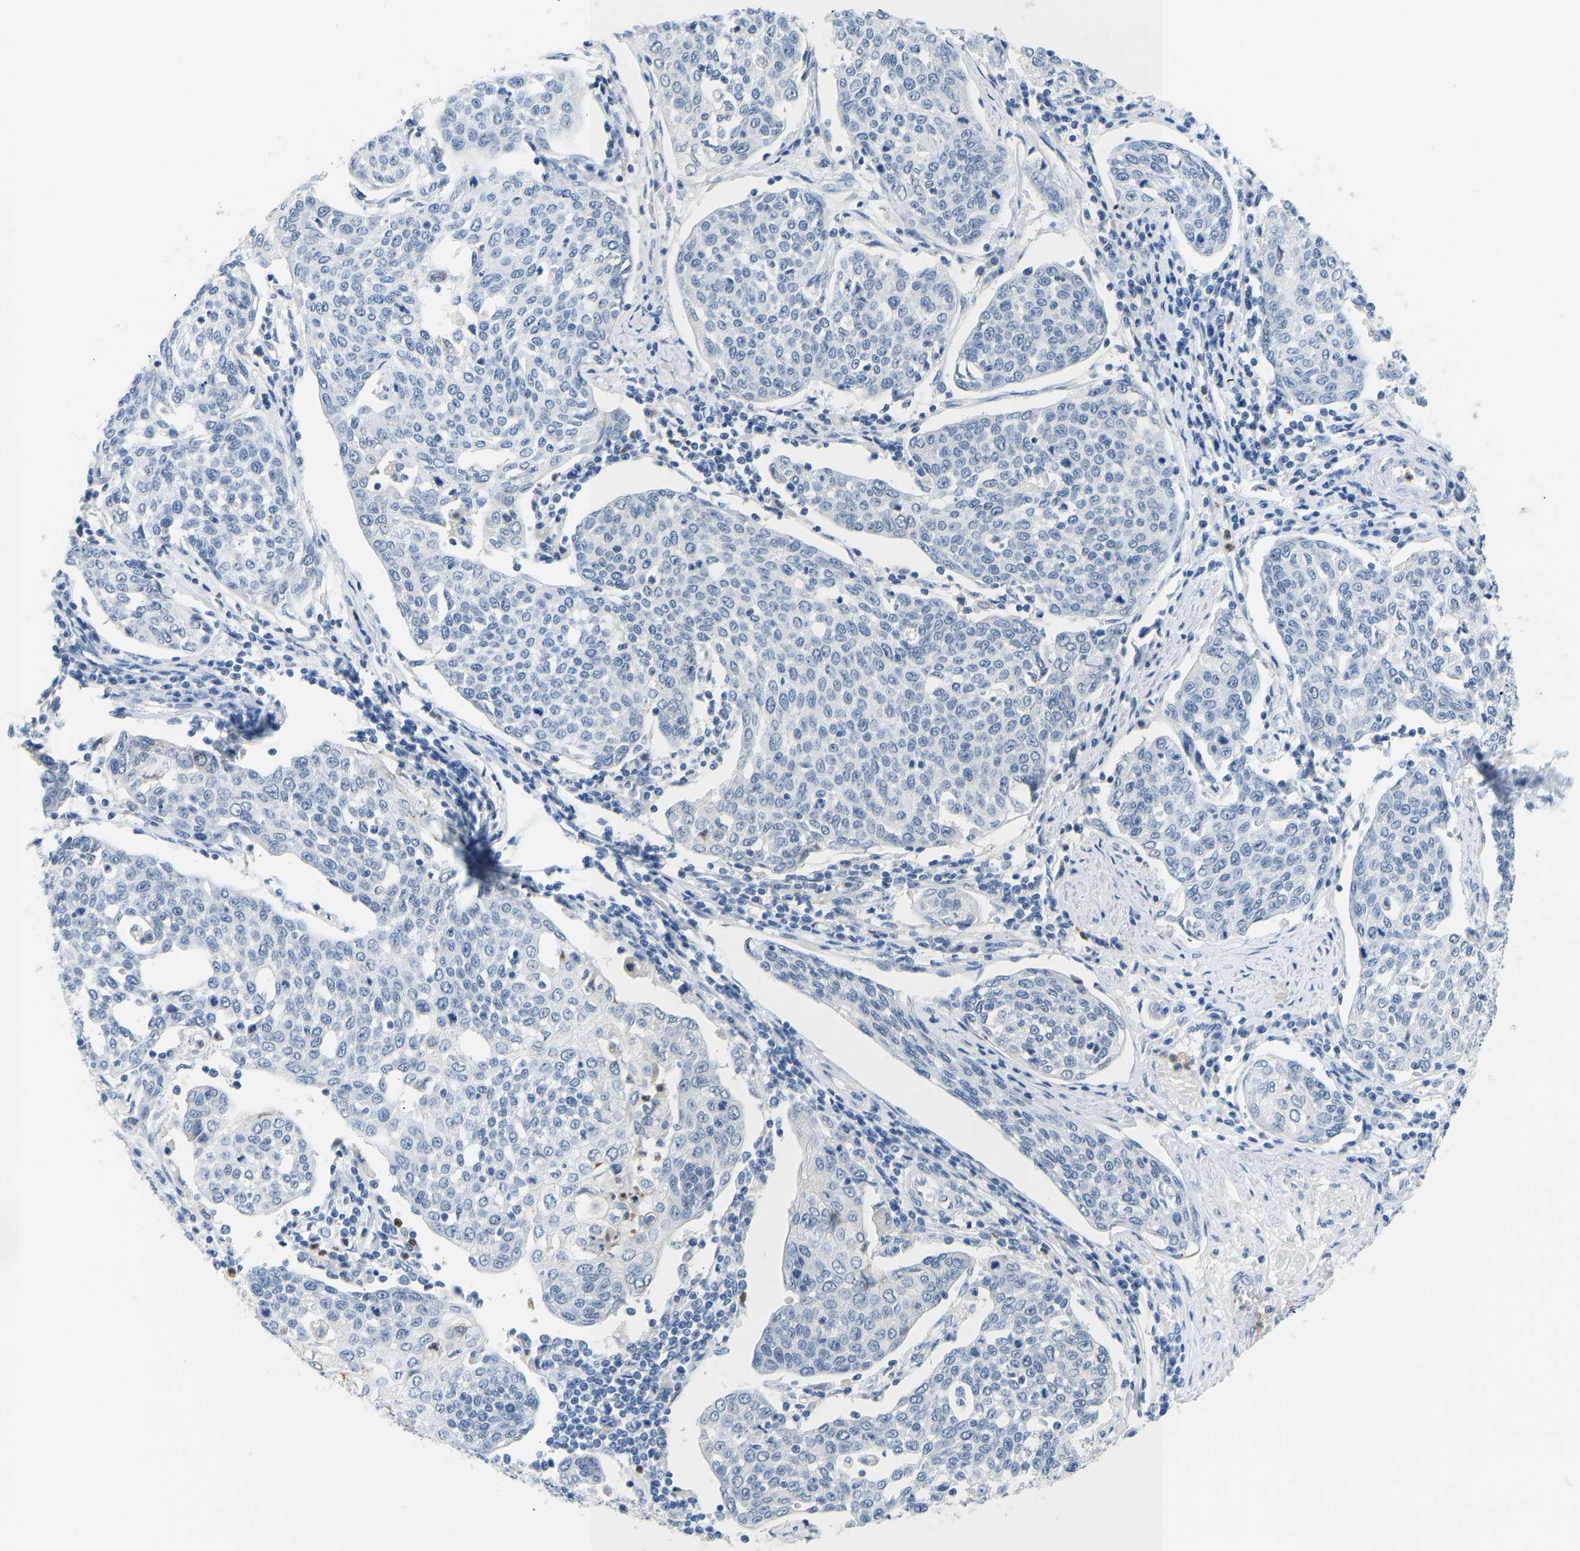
{"staining": {"intensity": "negative", "quantity": "none", "location": "none"}, "tissue": "cervical cancer", "cell_type": "Tumor cells", "image_type": "cancer", "snomed": [{"axis": "morphology", "description": "Squamous cell carcinoma, NOS"}, {"axis": "topography", "description": "Cervix"}], "caption": "High magnification brightfield microscopy of cervical squamous cell carcinoma stained with DAB (brown) and counterstained with hematoxylin (blue): tumor cells show no significant expression. Brightfield microscopy of IHC stained with DAB (3,3'-diaminobenzidine) (brown) and hematoxylin (blue), captured at high magnification.", "gene": "TXNDC2", "patient": {"sex": "female", "age": 34}}